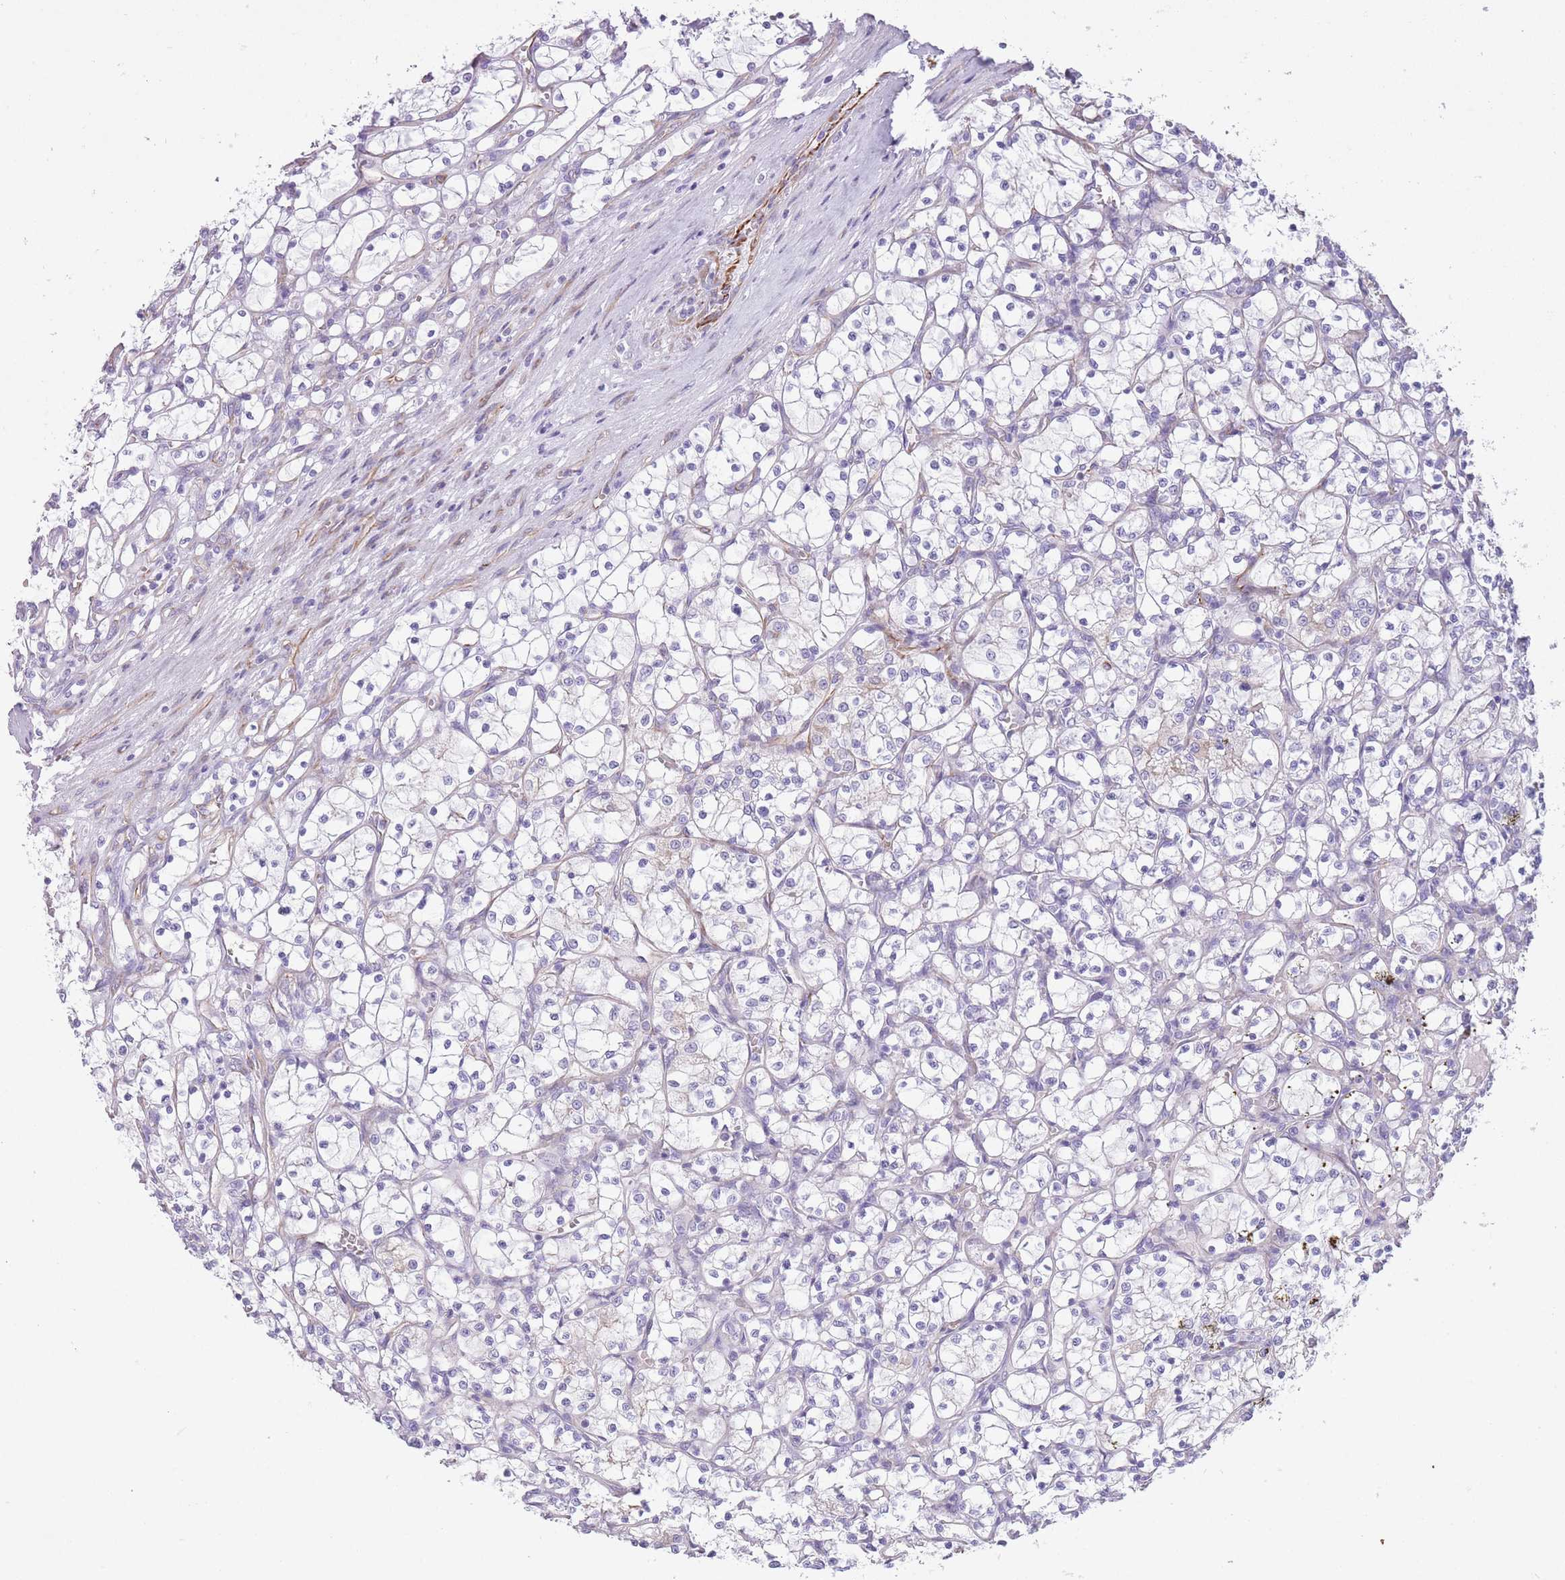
{"staining": {"intensity": "negative", "quantity": "none", "location": "none"}, "tissue": "renal cancer", "cell_type": "Tumor cells", "image_type": "cancer", "snomed": [{"axis": "morphology", "description": "Adenocarcinoma, NOS"}, {"axis": "topography", "description": "Kidney"}], "caption": "Immunohistochemical staining of human renal adenocarcinoma shows no significant positivity in tumor cells. (DAB IHC with hematoxylin counter stain).", "gene": "PTCD1", "patient": {"sex": "female", "age": 69}}